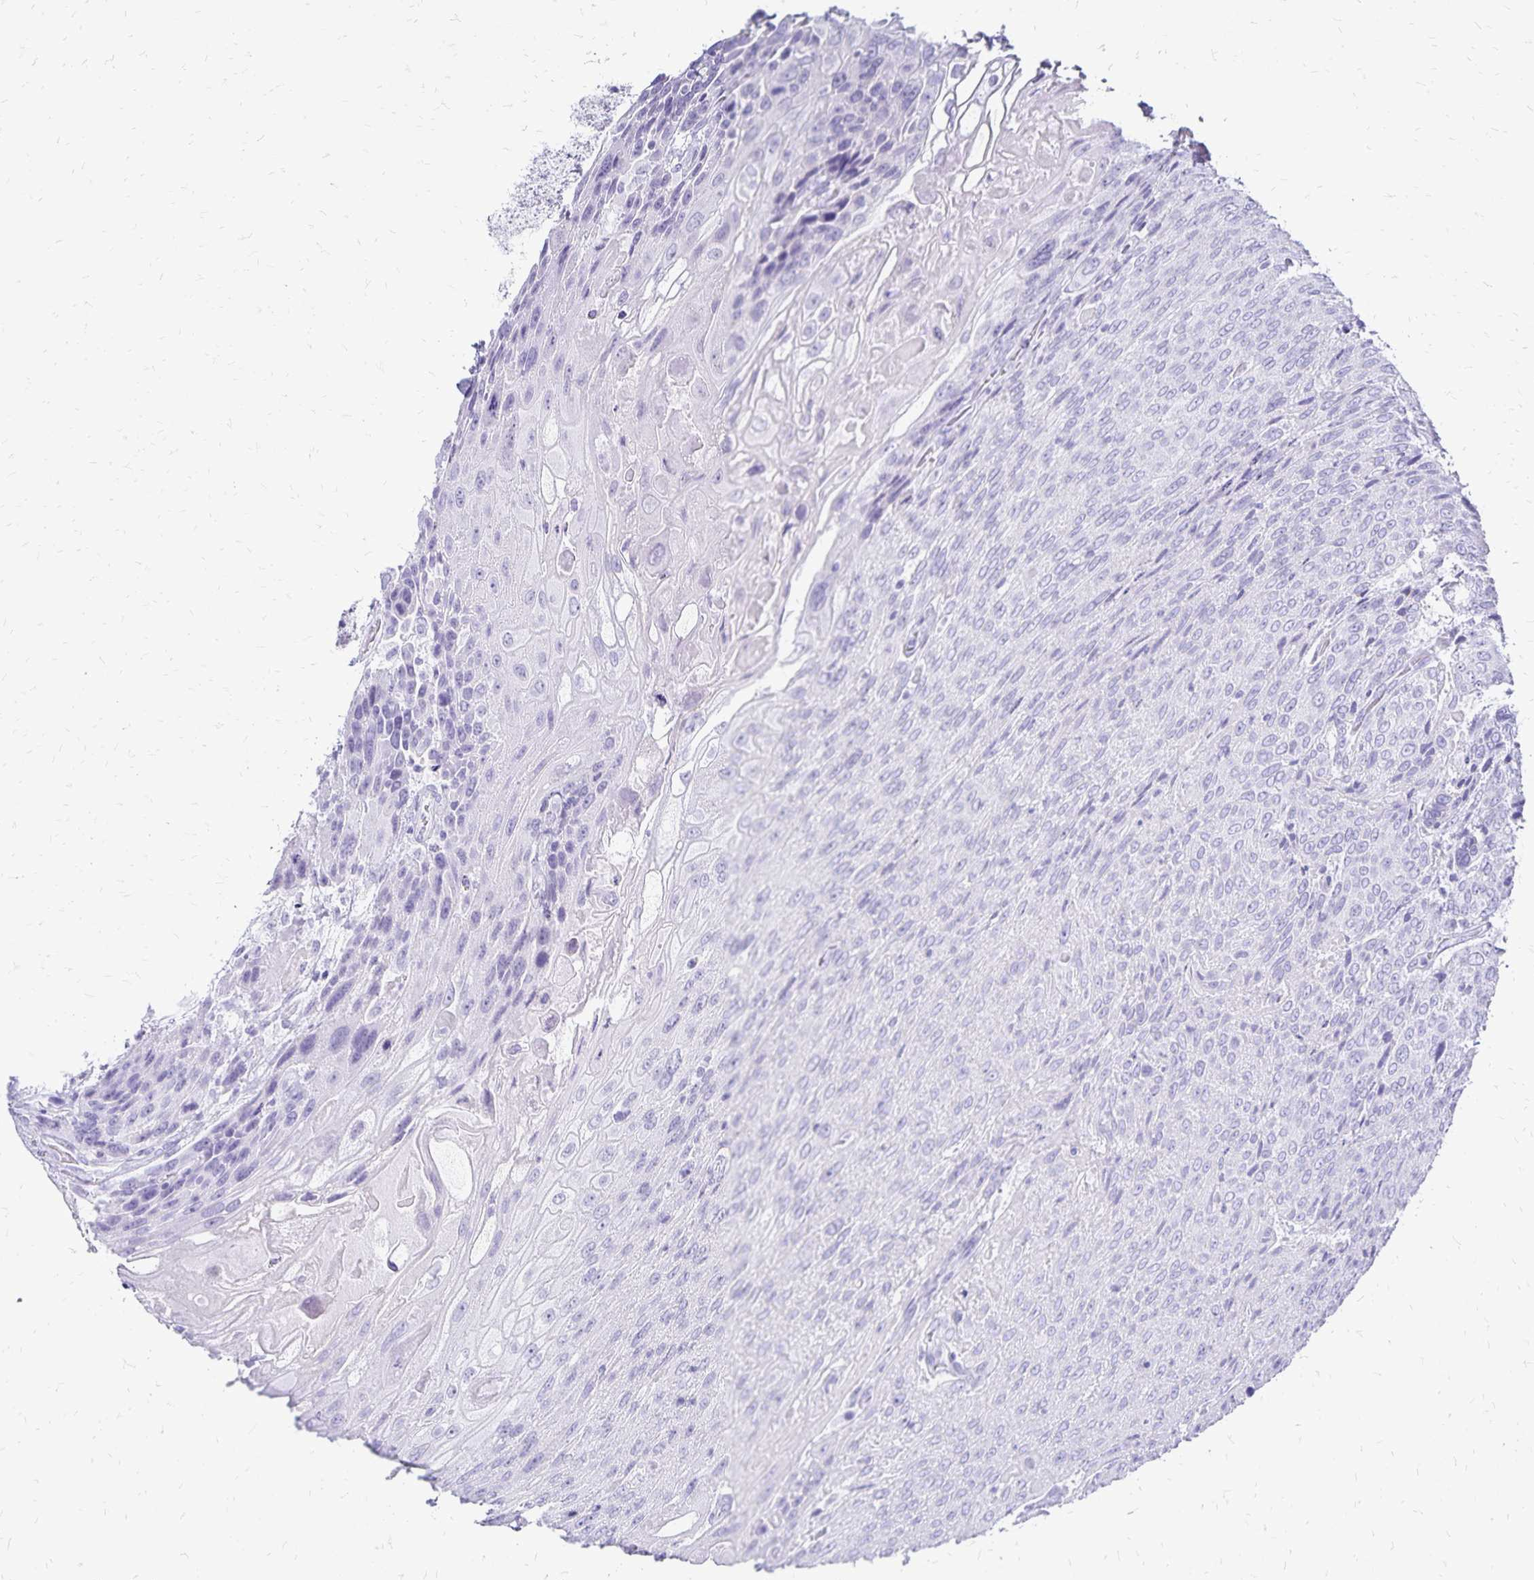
{"staining": {"intensity": "negative", "quantity": "none", "location": "none"}, "tissue": "urothelial cancer", "cell_type": "Tumor cells", "image_type": "cancer", "snomed": [{"axis": "morphology", "description": "Urothelial carcinoma, High grade"}, {"axis": "topography", "description": "Urinary bladder"}], "caption": "An immunohistochemistry photomicrograph of high-grade urothelial carcinoma is shown. There is no staining in tumor cells of high-grade urothelial carcinoma. (Brightfield microscopy of DAB (3,3'-diaminobenzidine) immunohistochemistry (IHC) at high magnification).", "gene": "LIN28B", "patient": {"sex": "female", "age": 70}}